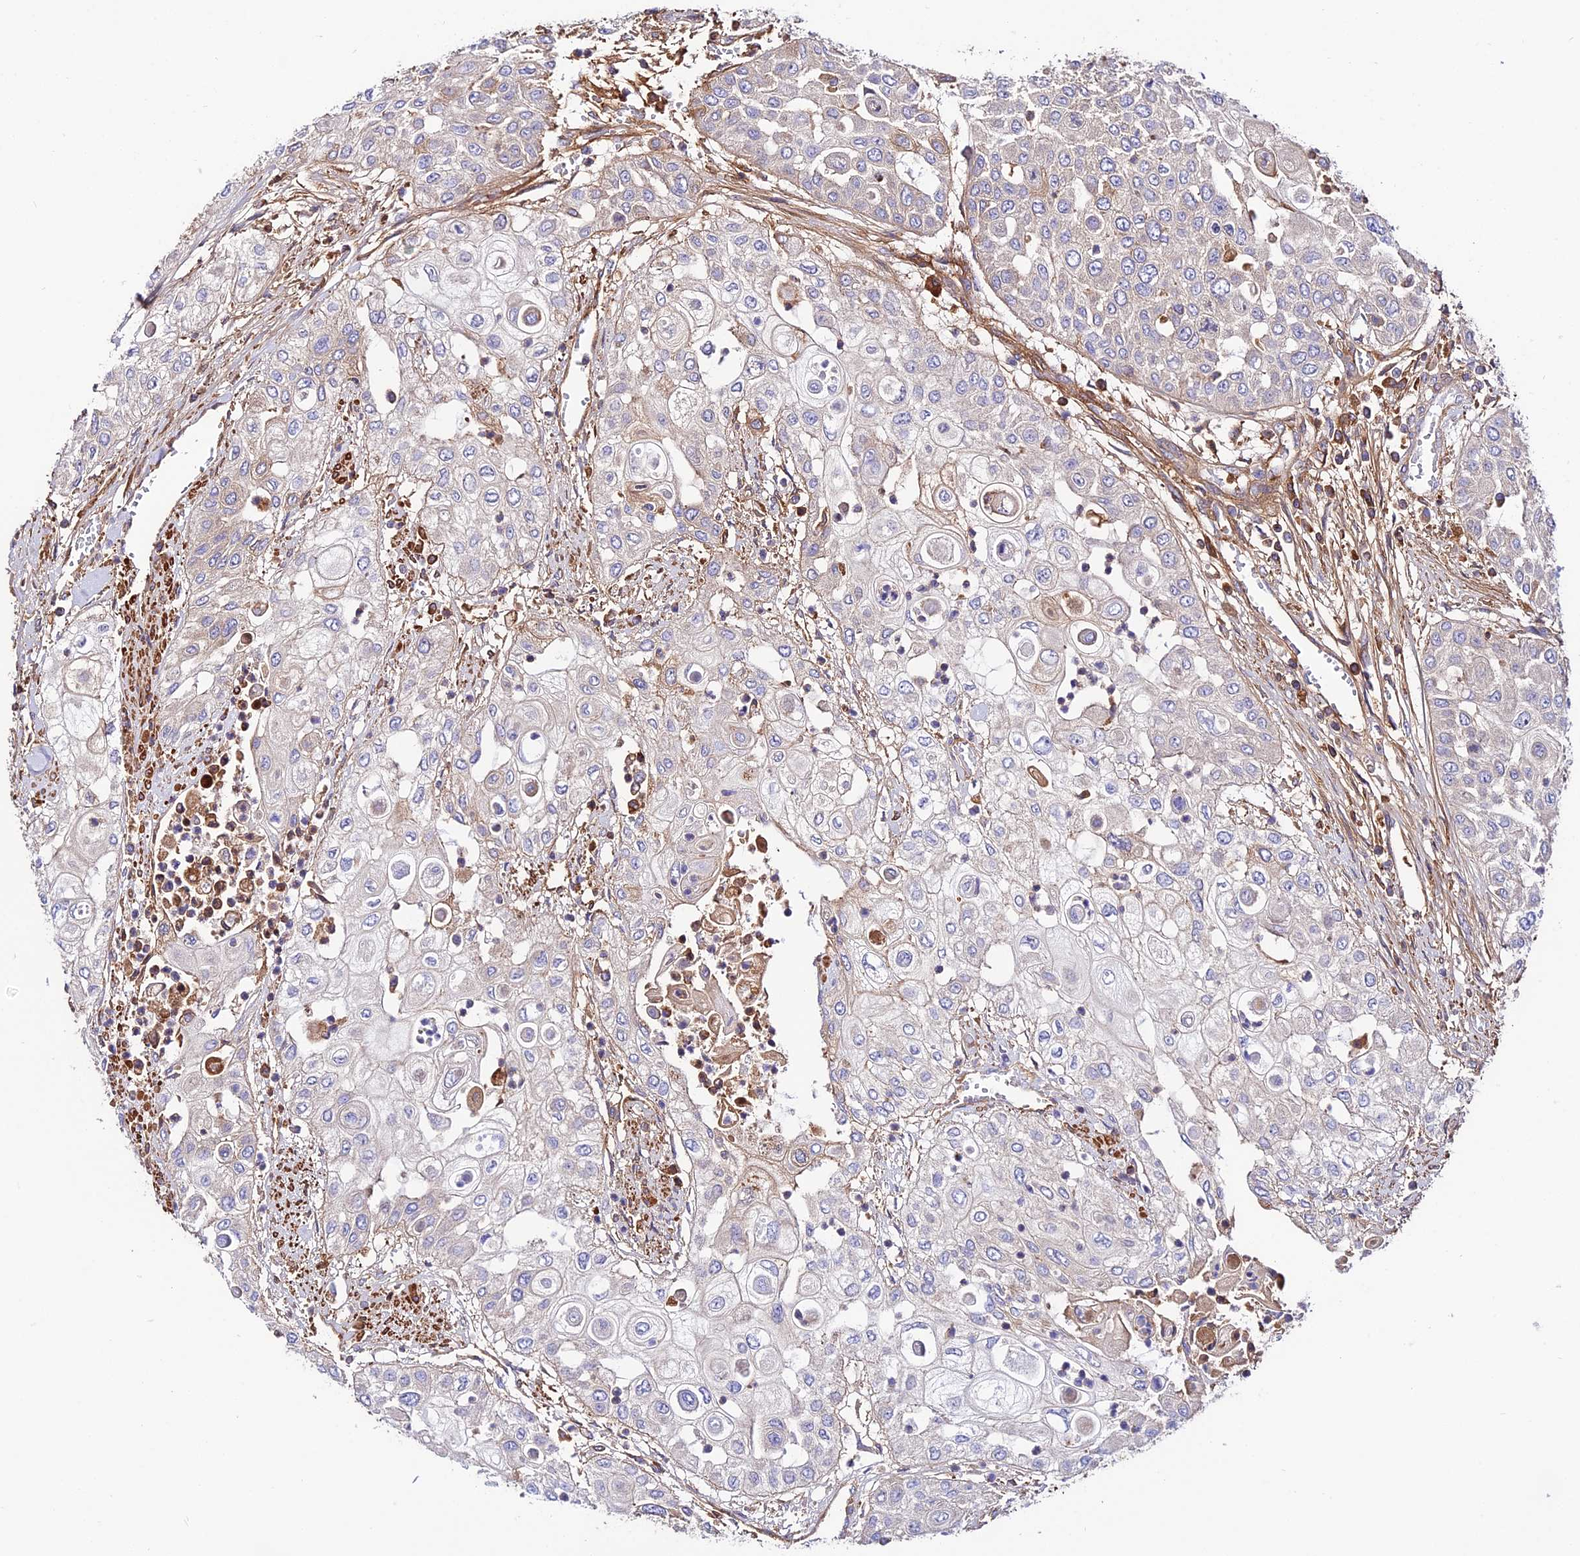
{"staining": {"intensity": "negative", "quantity": "none", "location": "none"}, "tissue": "urothelial cancer", "cell_type": "Tumor cells", "image_type": "cancer", "snomed": [{"axis": "morphology", "description": "Urothelial carcinoma, High grade"}, {"axis": "topography", "description": "Urinary bladder"}], "caption": "IHC histopathology image of neoplastic tissue: human urothelial cancer stained with DAB (3,3'-diaminobenzidine) shows no significant protein staining in tumor cells.", "gene": "PYM1", "patient": {"sex": "female", "age": 79}}